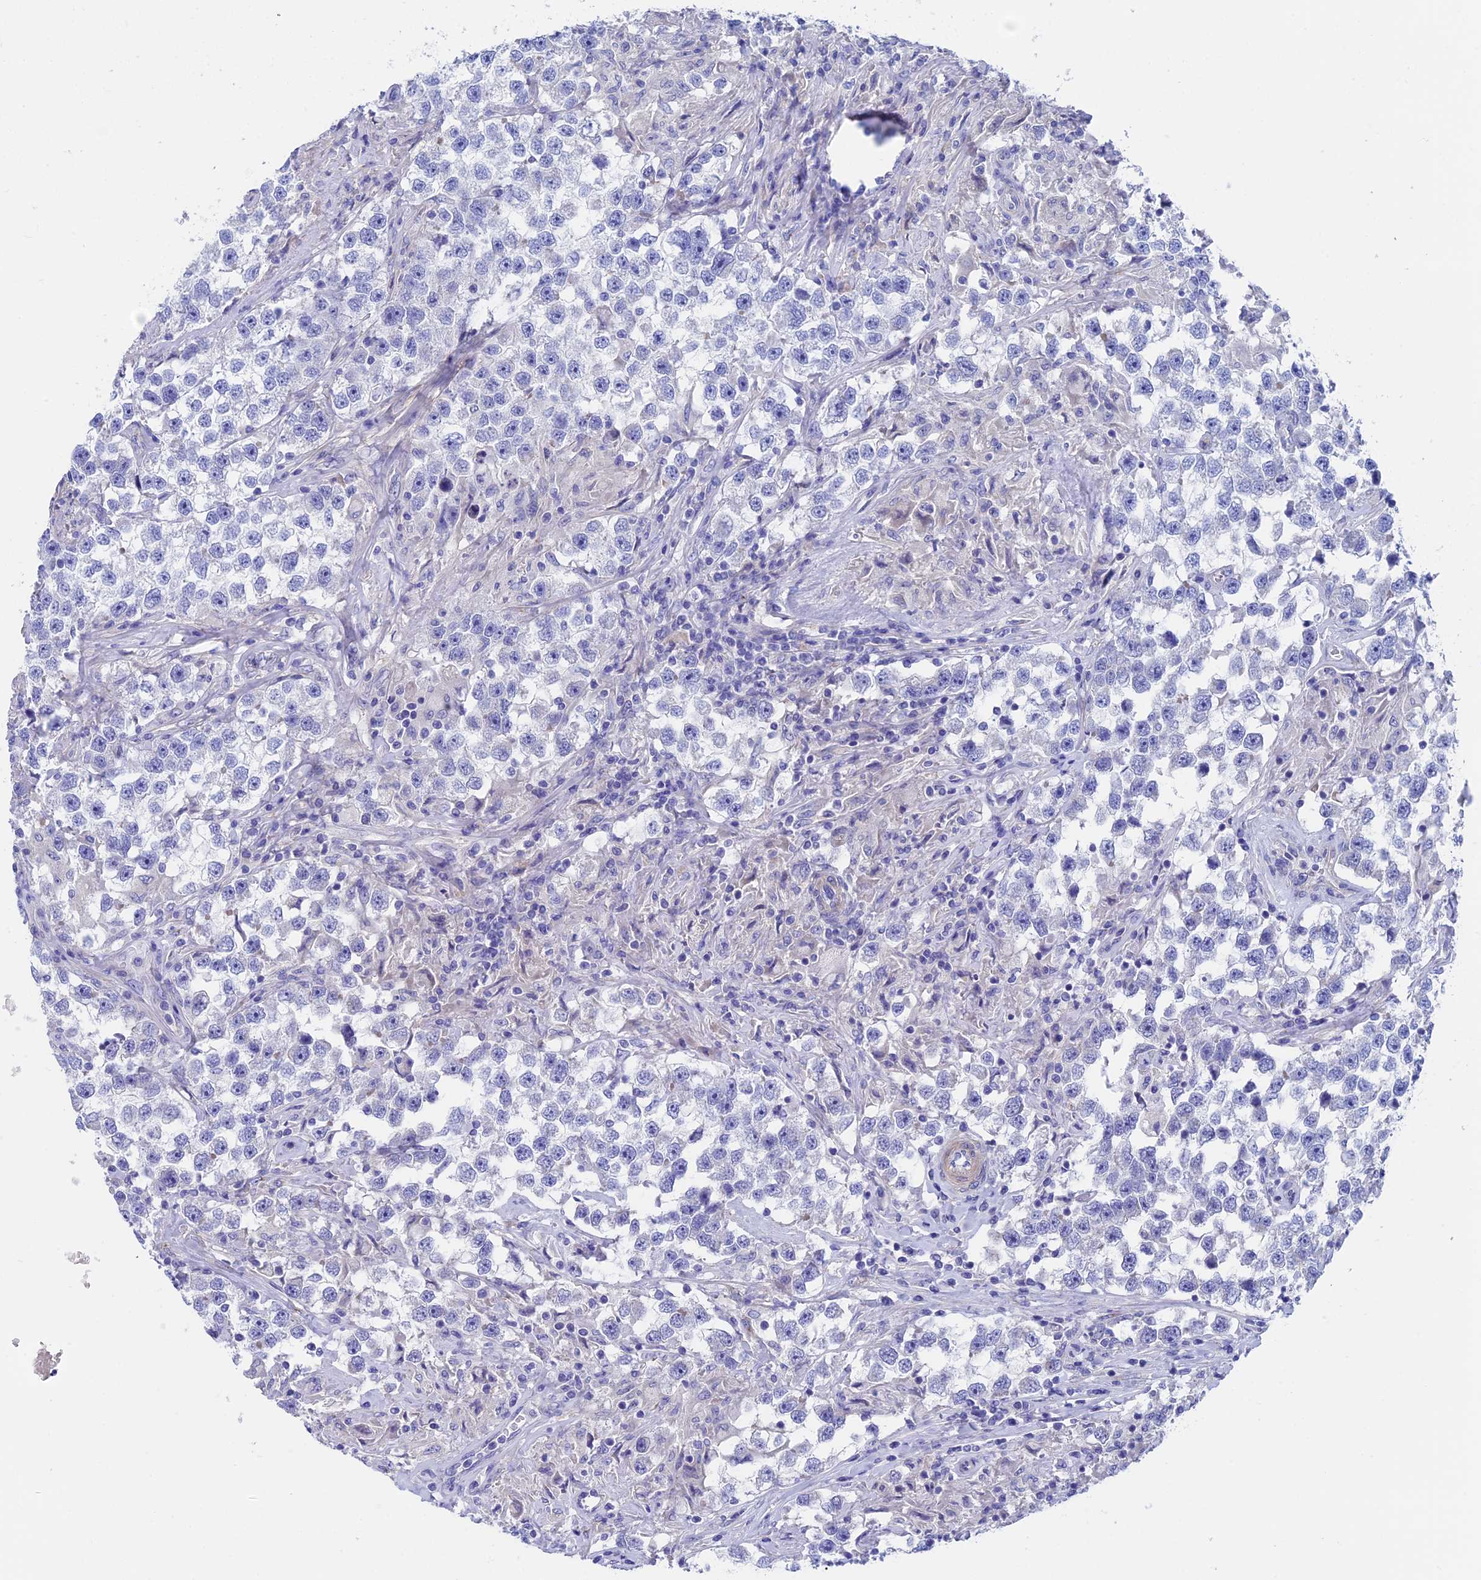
{"staining": {"intensity": "negative", "quantity": "none", "location": "none"}, "tissue": "testis cancer", "cell_type": "Tumor cells", "image_type": "cancer", "snomed": [{"axis": "morphology", "description": "Seminoma, NOS"}, {"axis": "topography", "description": "Testis"}], "caption": "Immunohistochemistry histopathology image of human testis seminoma stained for a protein (brown), which displays no staining in tumor cells.", "gene": "ADH7", "patient": {"sex": "male", "age": 46}}